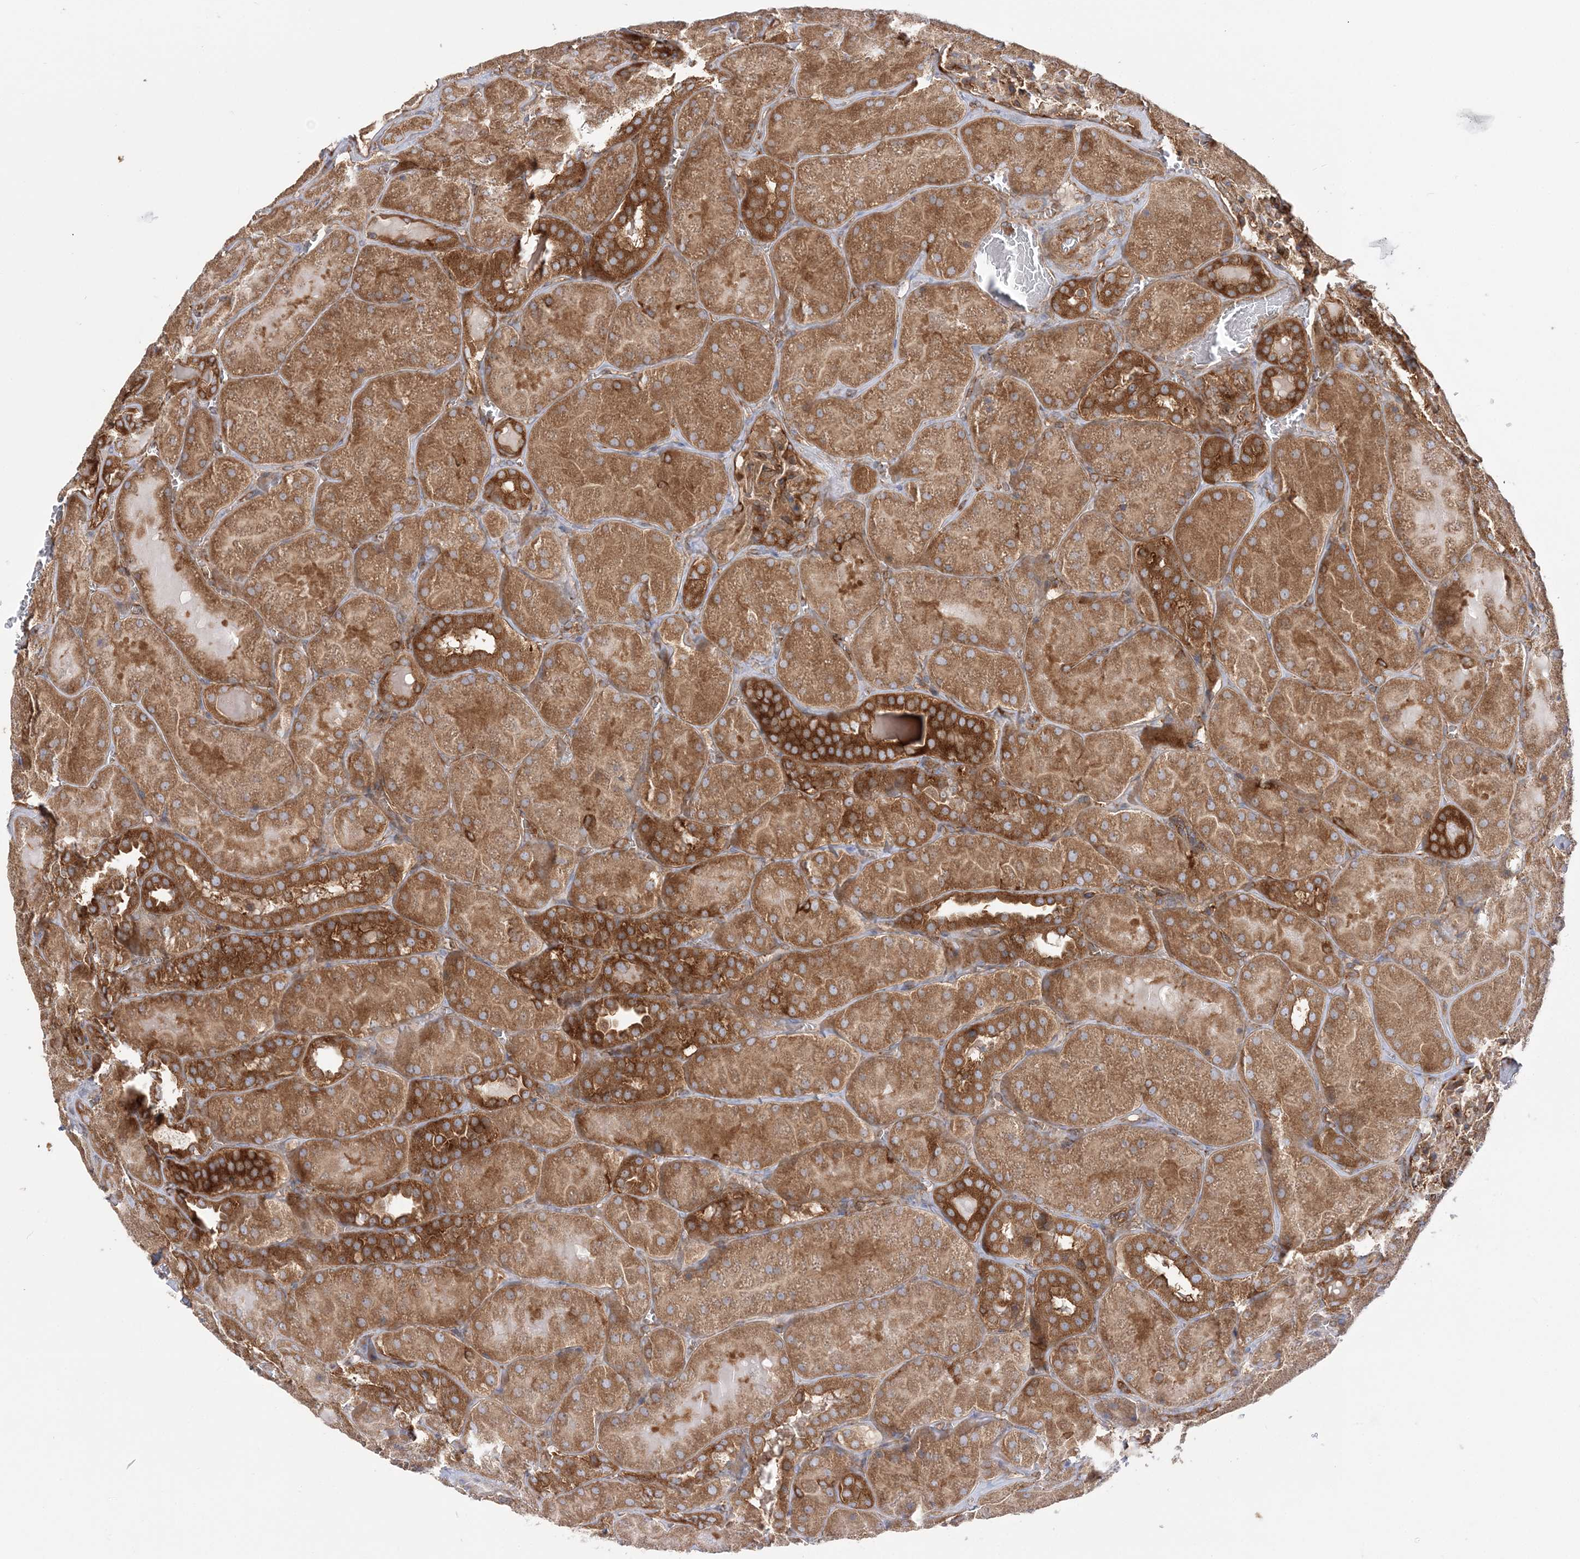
{"staining": {"intensity": "moderate", "quantity": ">75%", "location": "cytoplasmic/membranous"}, "tissue": "kidney", "cell_type": "Cells in glomeruli", "image_type": "normal", "snomed": [{"axis": "morphology", "description": "Normal tissue, NOS"}, {"axis": "topography", "description": "Kidney"}], "caption": "This is a photomicrograph of immunohistochemistry staining of normal kidney, which shows moderate staining in the cytoplasmic/membranous of cells in glomeruli.", "gene": "TBC1D5", "patient": {"sex": "male", "age": 28}}